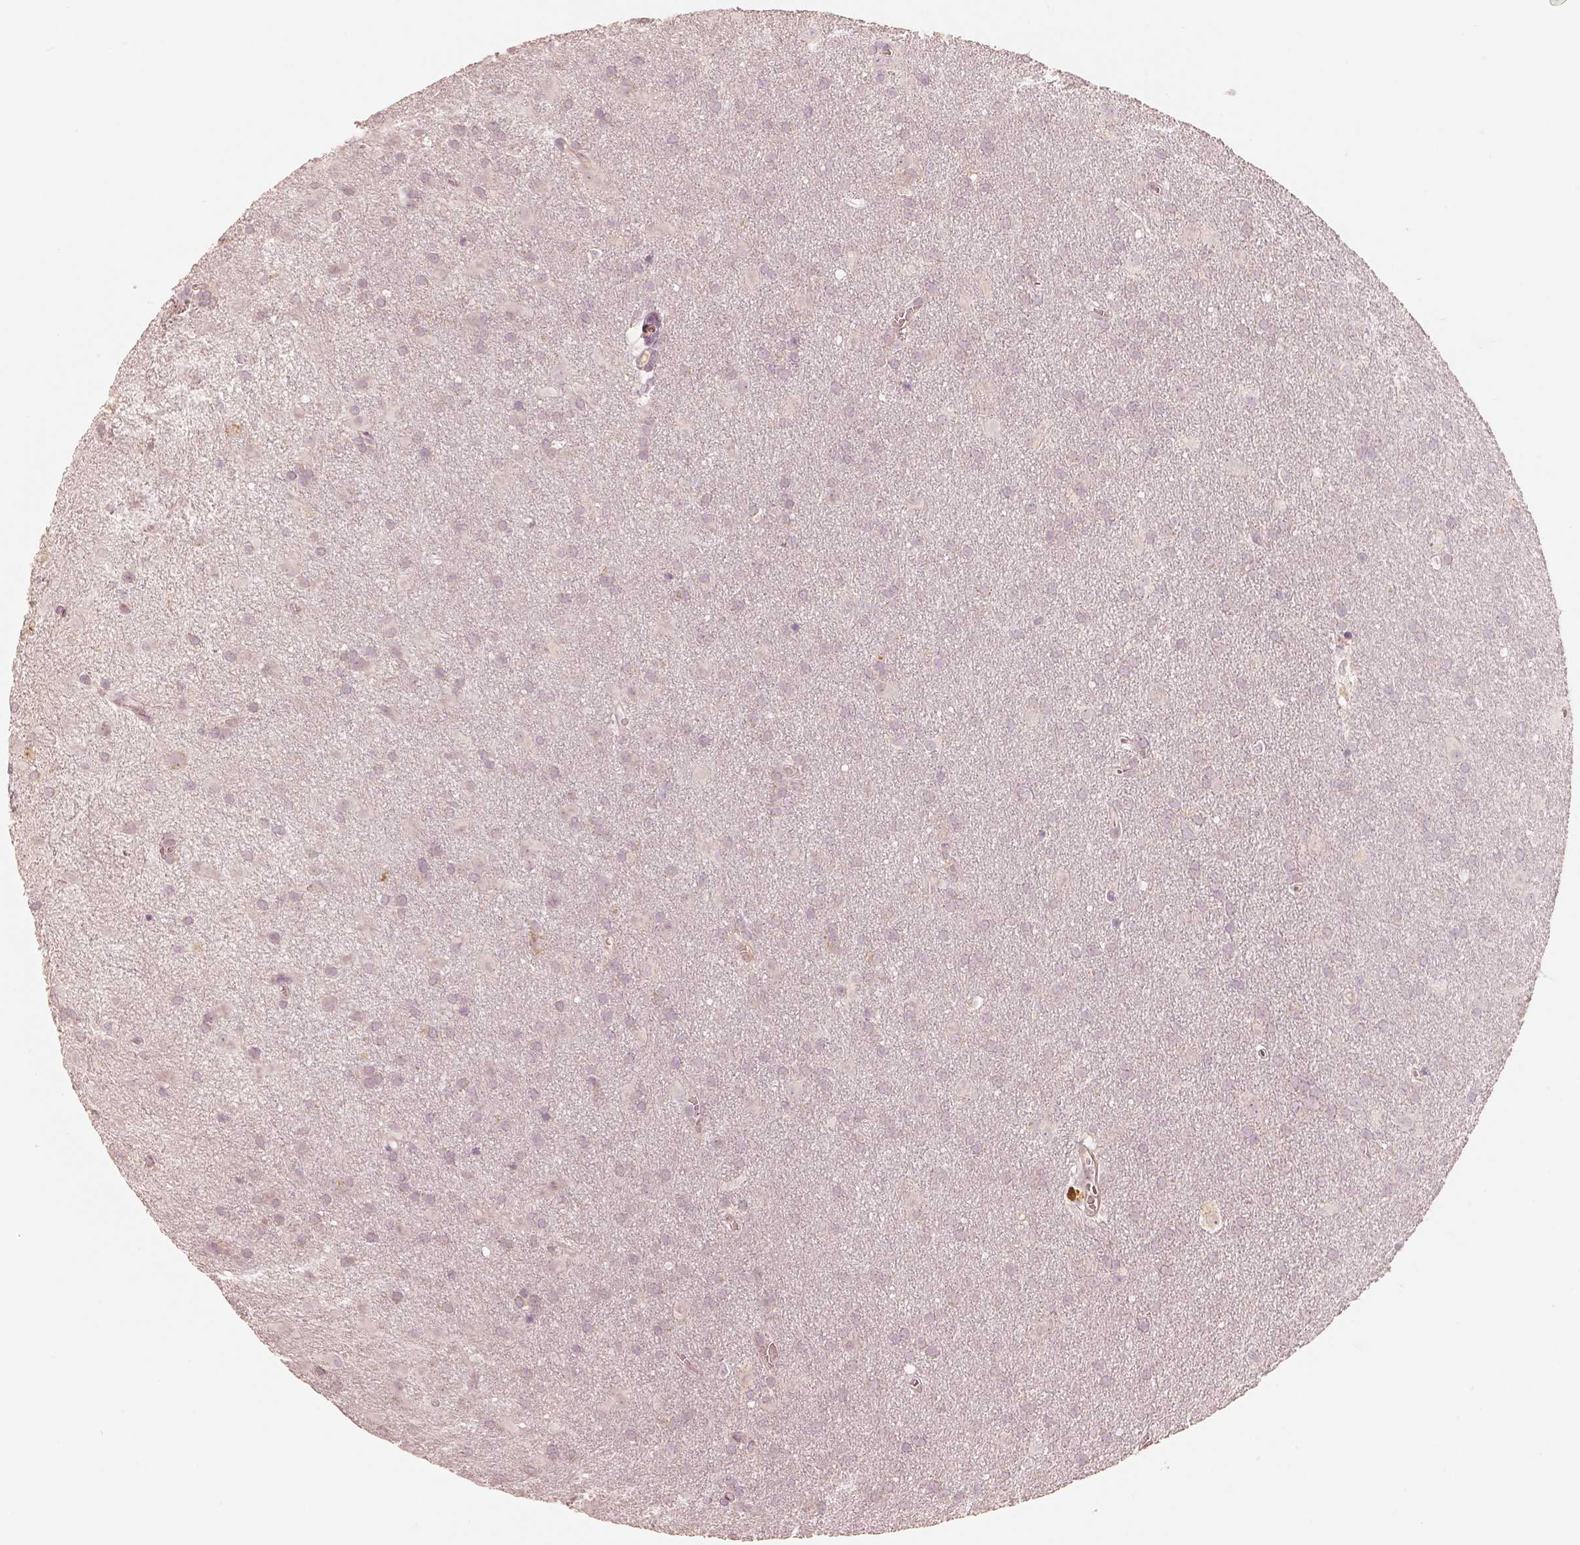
{"staining": {"intensity": "negative", "quantity": "none", "location": "none"}, "tissue": "glioma", "cell_type": "Tumor cells", "image_type": "cancer", "snomed": [{"axis": "morphology", "description": "Glioma, malignant, Low grade"}, {"axis": "topography", "description": "Brain"}], "caption": "High magnification brightfield microscopy of glioma stained with DAB (3,3'-diaminobenzidine) (brown) and counterstained with hematoxylin (blue): tumor cells show no significant expression. (DAB immunohistochemistry (IHC), high magnification).", "gene": "GORASP2", "patient": {"sex": "male", "age": 58}}